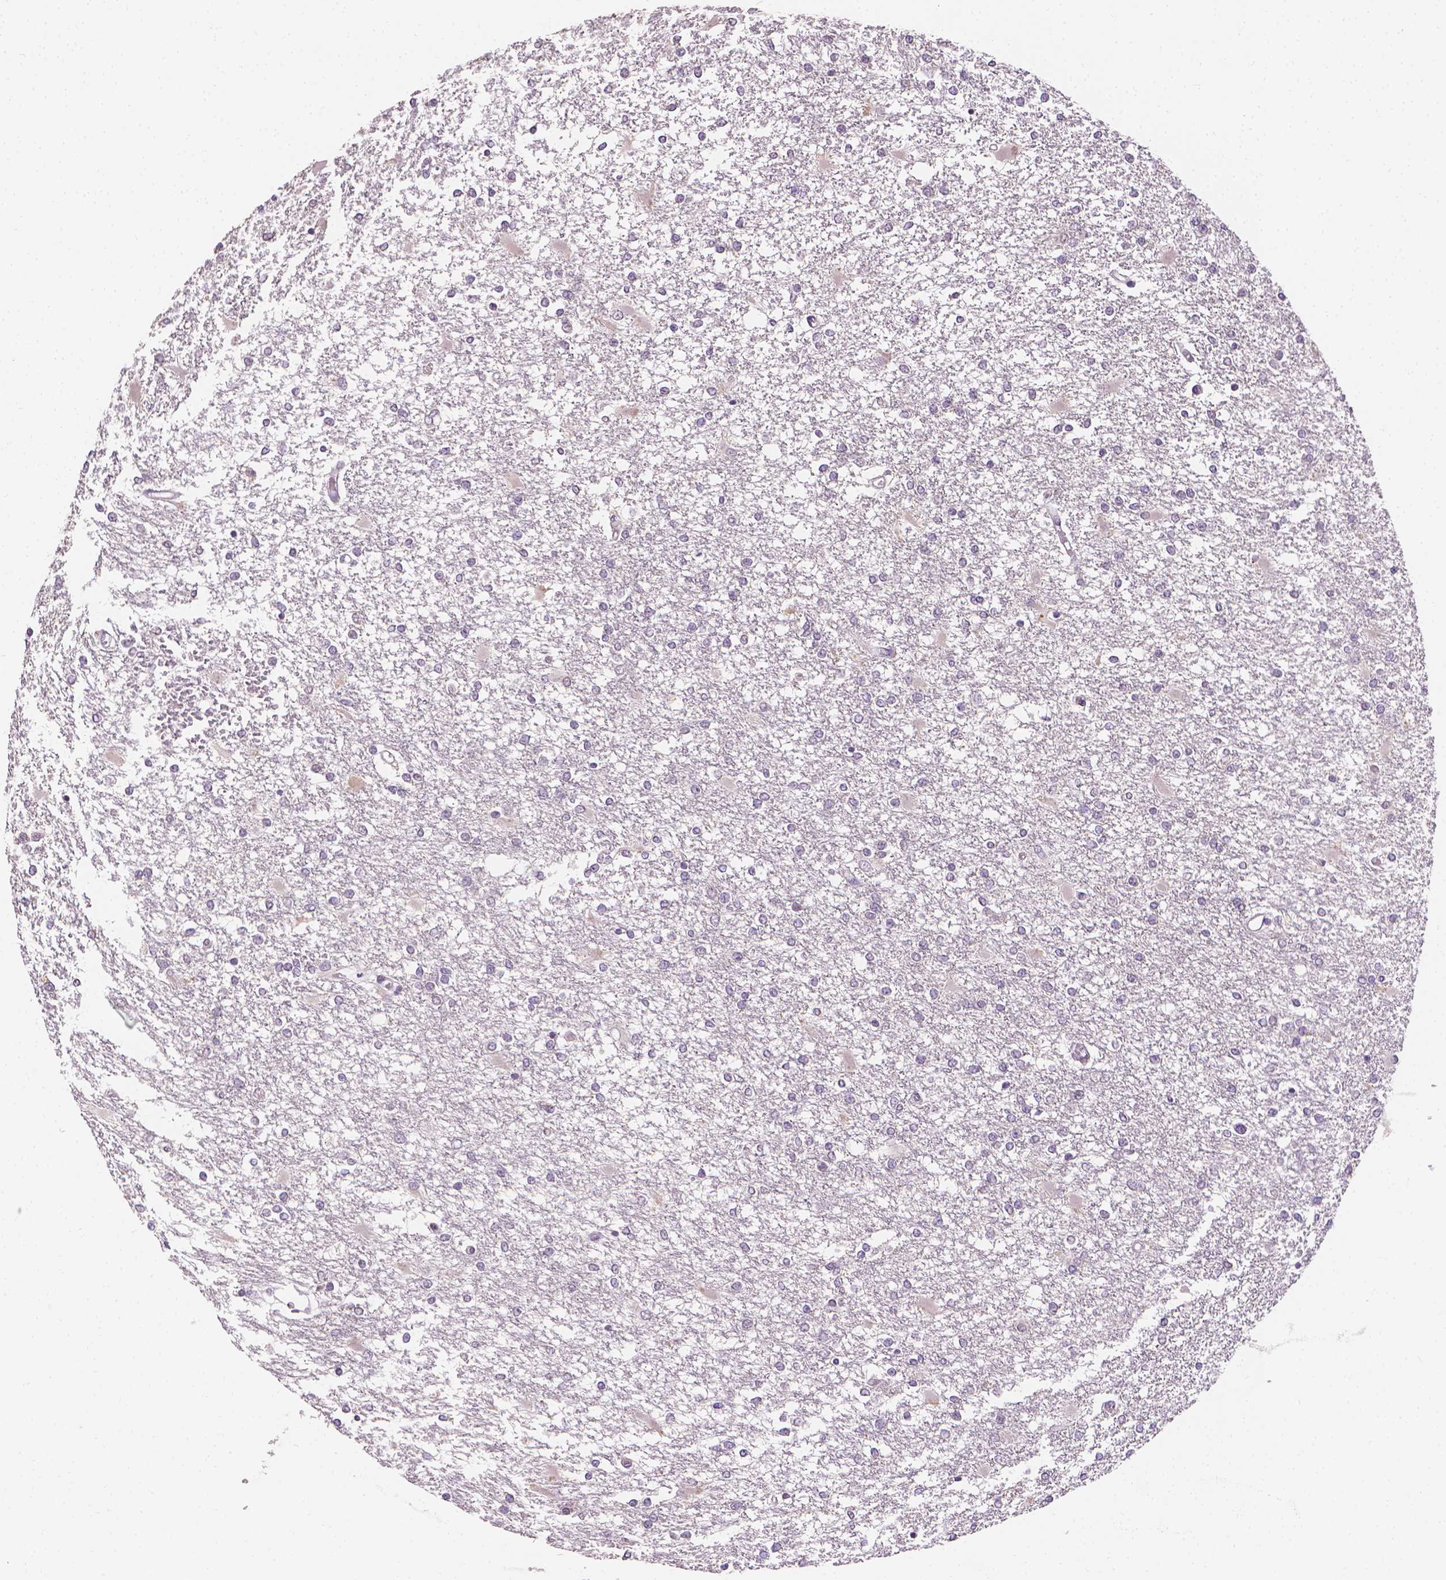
{"staining": {"intensity": "negative", "quantity": "none", "location": "none"}, "tissue": "glioma", "cell_type": "Tumor cells", "image_type": "cancer", "snomed": [{"axis": "morphology", "description": "Glioma, malignant, High grade"}, {"axis": "topography", "description": "Cerebral cortex"}], "caption": "Image shows no significant protein staining in tumor cells of glioma.", "gene": "FASN", "patient": {"sex": "male", "age": 79}}